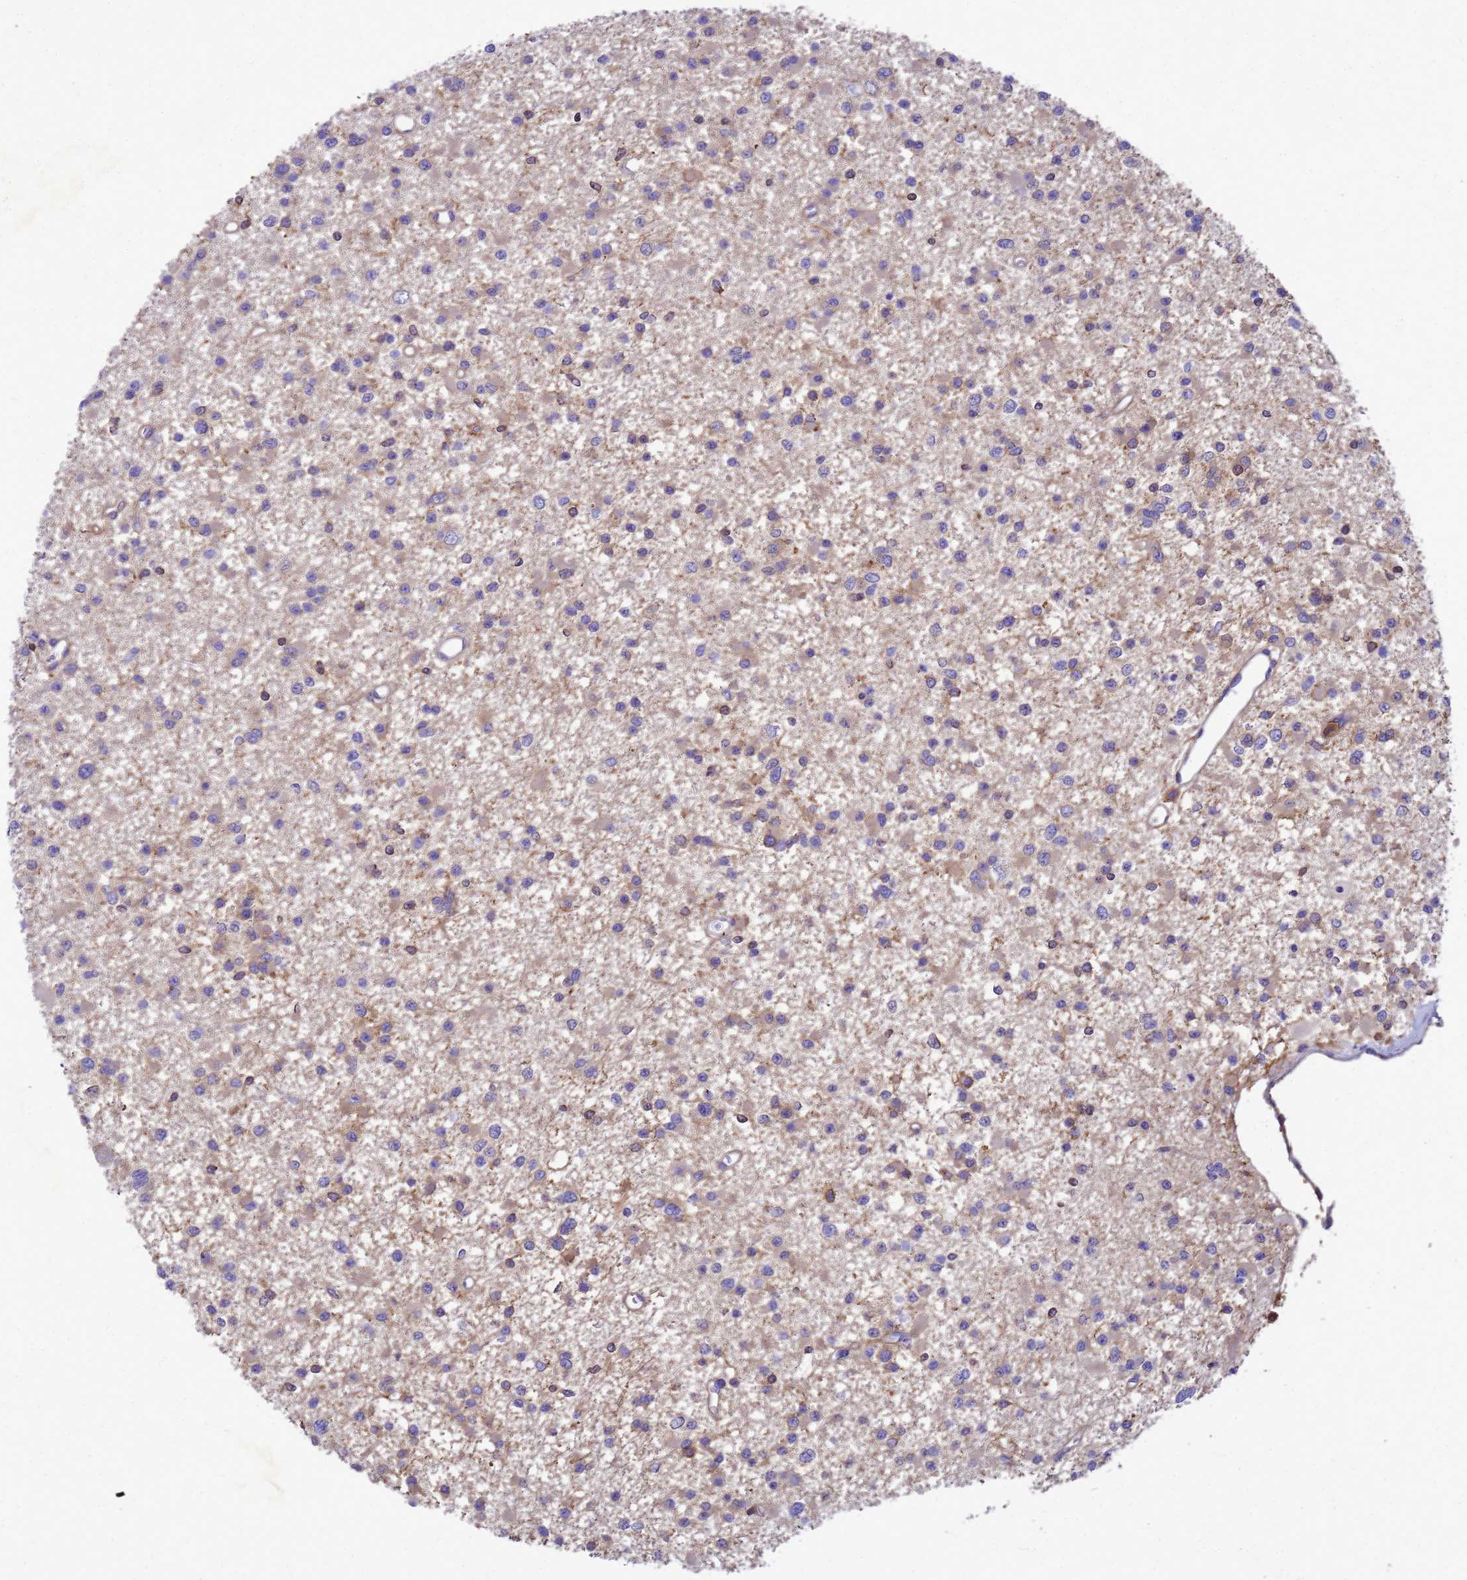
{"staining": {"intensity": "weak", "quantity": "<25%", "location": "cytoplasmic/membranous"}, "tissue": "glioma", "cell_type": "Tumor cells", "image_type": "cancer", "snomed": [{"axis": "morphology", "description": "Glioma, malignant, Low grade"}, {"axis": "topography", "description": "Brain"}], "caption": "An IHC image of malignant low-grade glioma is shown. There is no staining in tumor cells of malignant low-grade glioma. (Stains: DAB (3,3'-diaminobenzidine) immunohistochemistry with hematoxylin counter stain, Microscopy: brightfield microscopy at high magnification).", "gene": "ZNF235", "patient": {"sex": "female", "age": 22}}